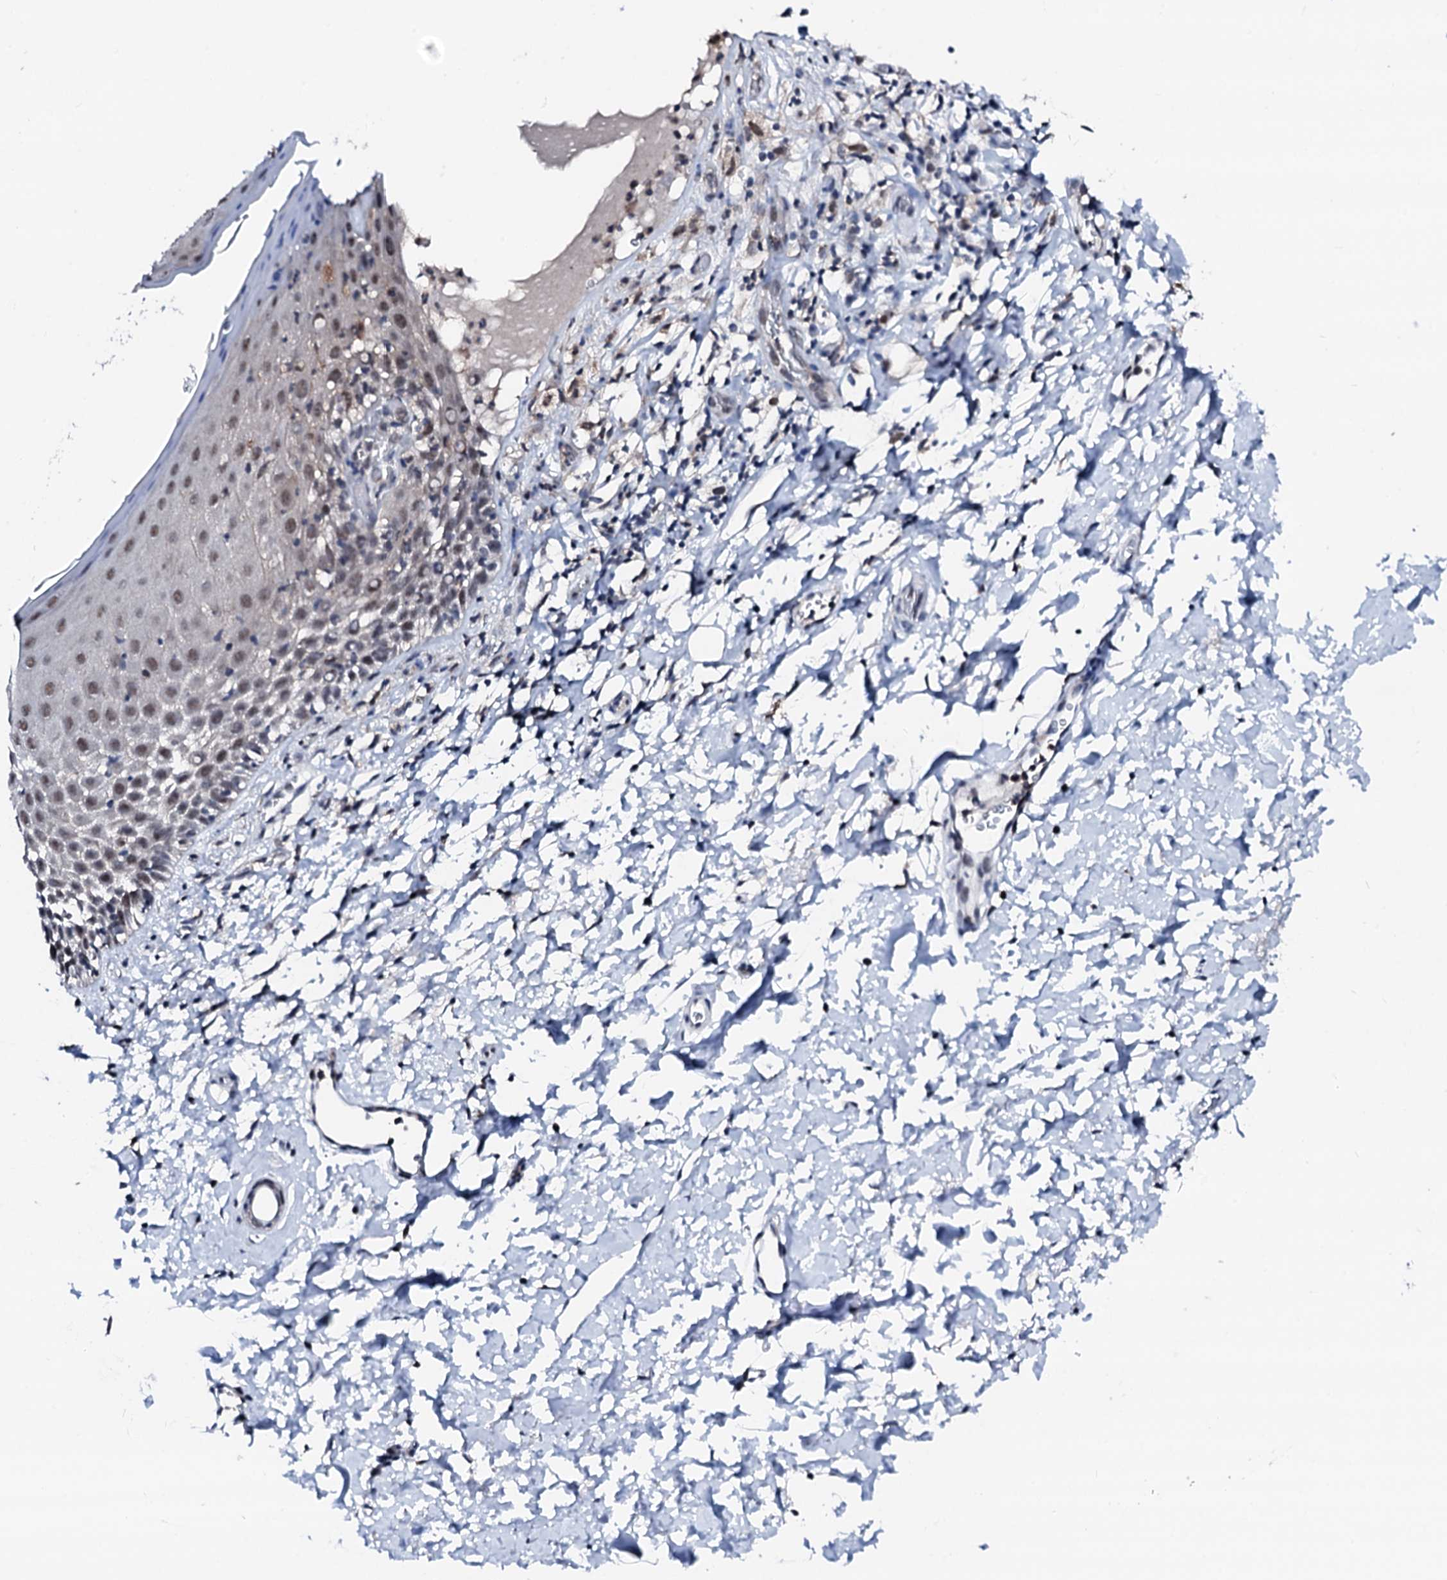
{"staining": {"intensity": "weak", "quantity": "25%-75%", "location": "nuclear"}, "tissue": "skin", "cell_type": "Epidermal cells", "image_type": "normal", "snomed": [{"axis": "morphology", "description": "Normal tissue, NOS"}, {"axis": "topography", "description": "Vulva"}], "caption": "Epidermal cells show weak nuclear staining in about 25%-75% of cells in benign skin.", "gene": "TRAFD1", "patient": {"sex": "female", "age": 68}}